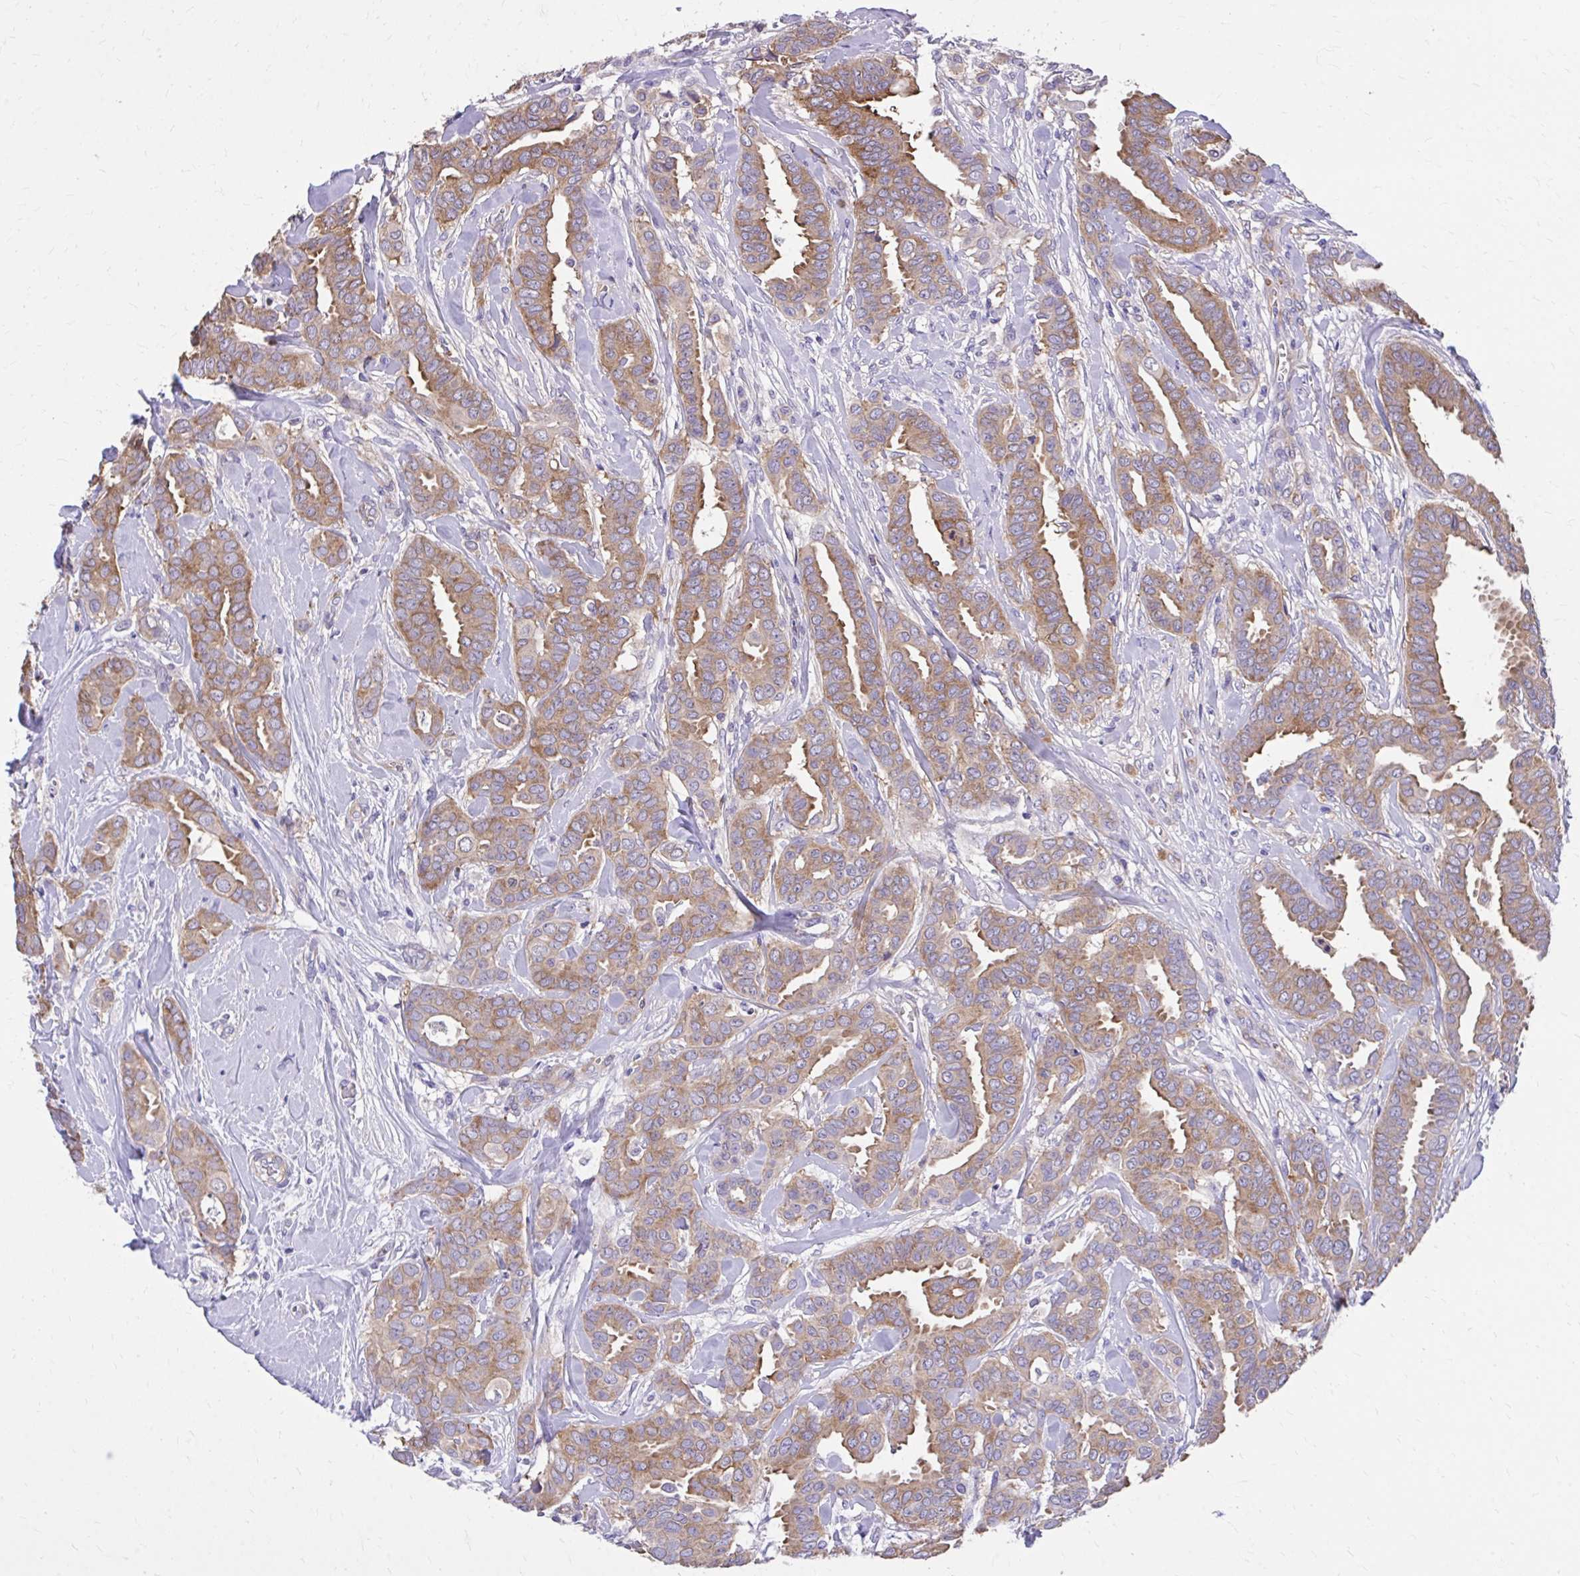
{"staining": {"intensity": "moderate", "quantity": ">75%", "location": "cytoplasmic/membranous"}, "tissue": "breast cancer", "cell_type": "Tumor cells", "image_type": "cancer", "snomed": [{"axis": "morphology", "description": "Duct carcinoma"}, {"axis": "topography", "description": "Breast"}], "caption": "Infiltrating ductal carcinoma (breast) tissue exhibits moderate cytoplasmic/membranous positivity in about >75% of tumor cells, visualized by immunohistochemistry.", "gene": "EPB41L1", "patient": {"sex": "female", "age": 45}}